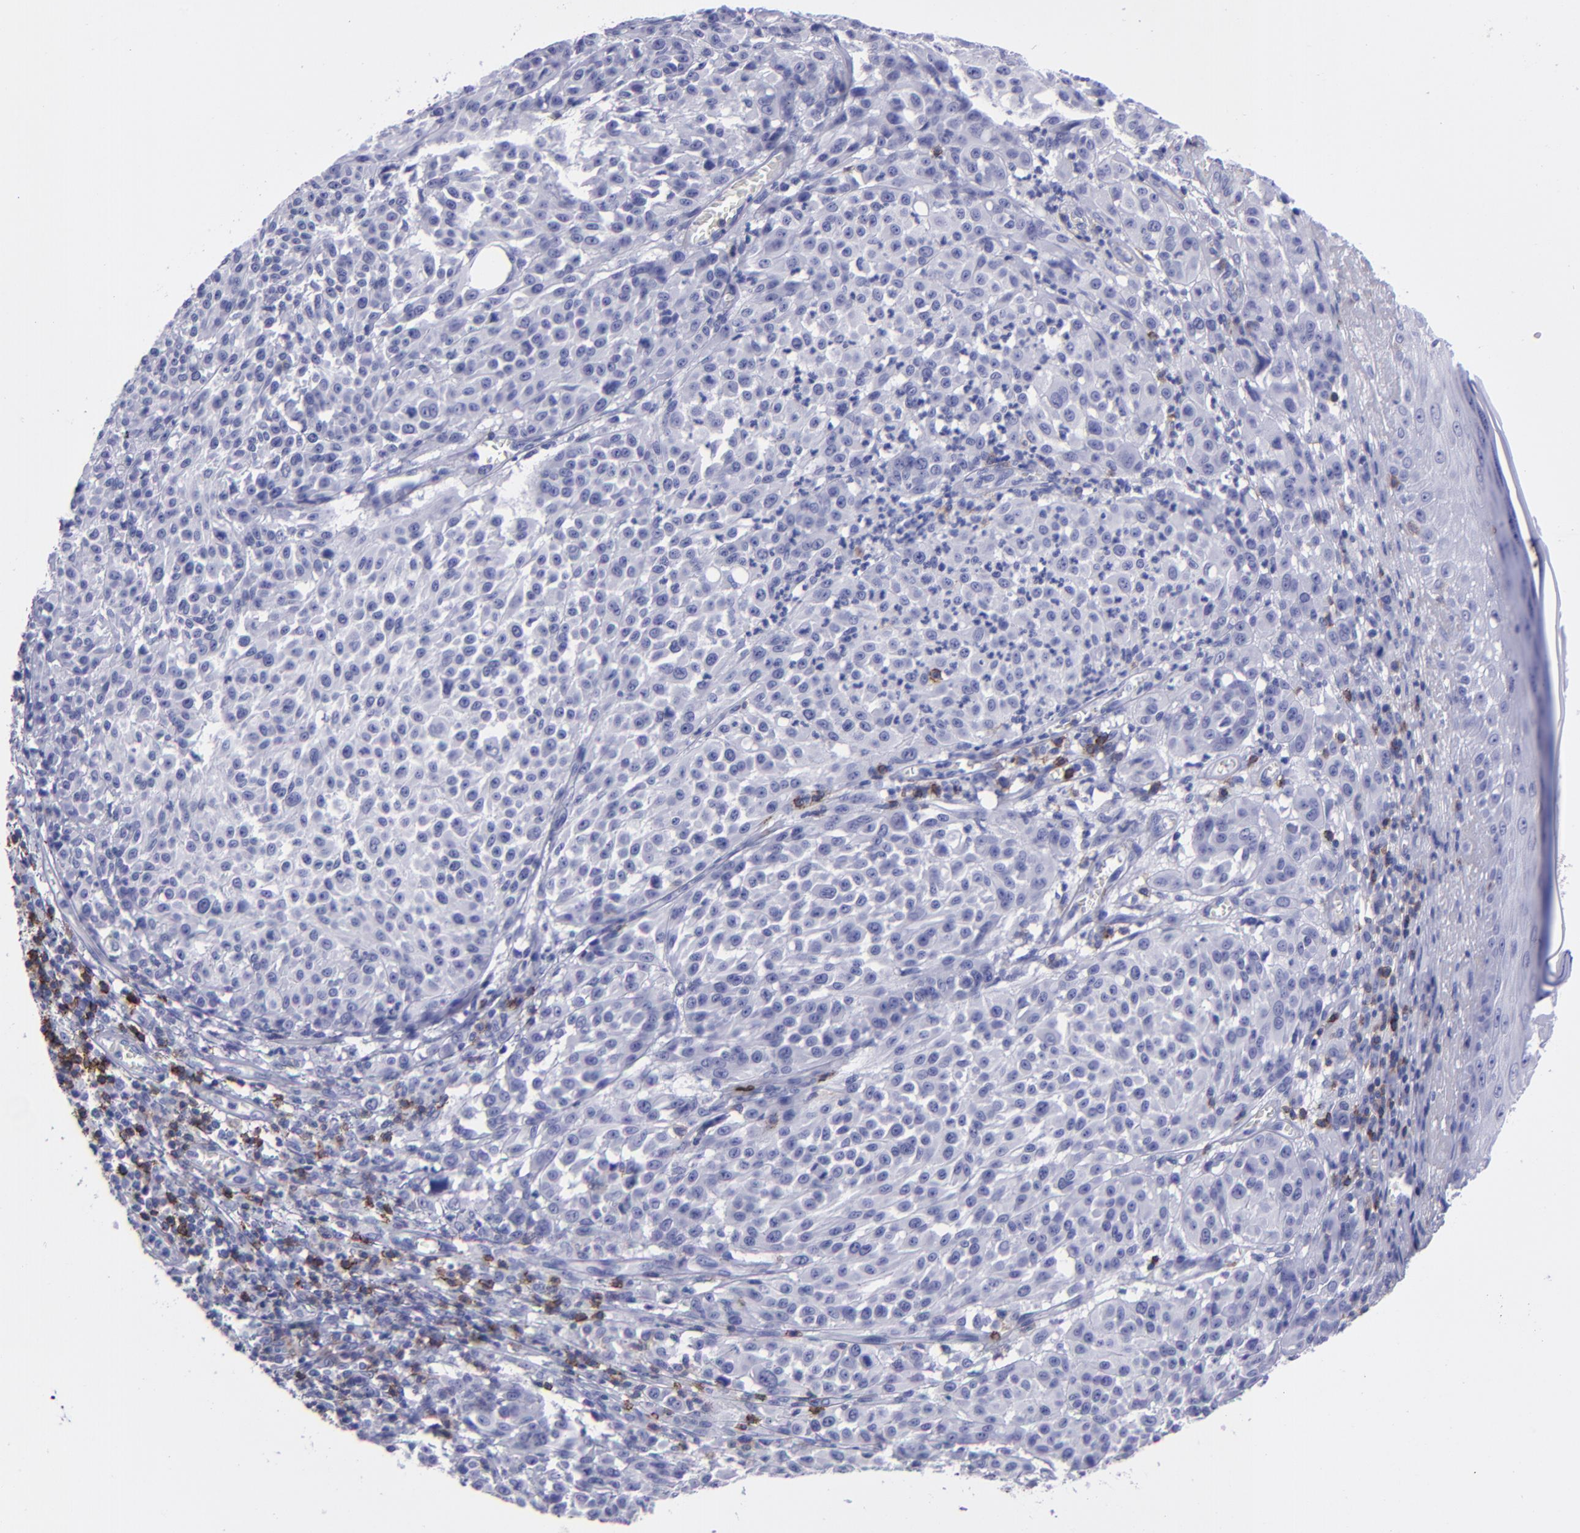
{"staining": {"intensity": "negative", "quantity": "none", "location": "none"}, "tissue": "melanoma", "cell_type": "Tumor cells", "image_type": "cancer", "snomed": [{"axis": "morphology", "description": "Malignant melanoma, NOS"}, {"axis": "topography", "description": "Skin"}], "caption": "IHC photomicrograph of melanoma stained for a protein (brown), which displays no expression in tumor cells.", "gene": "CD6", "patient": {"sex": "female", "age": 49}}